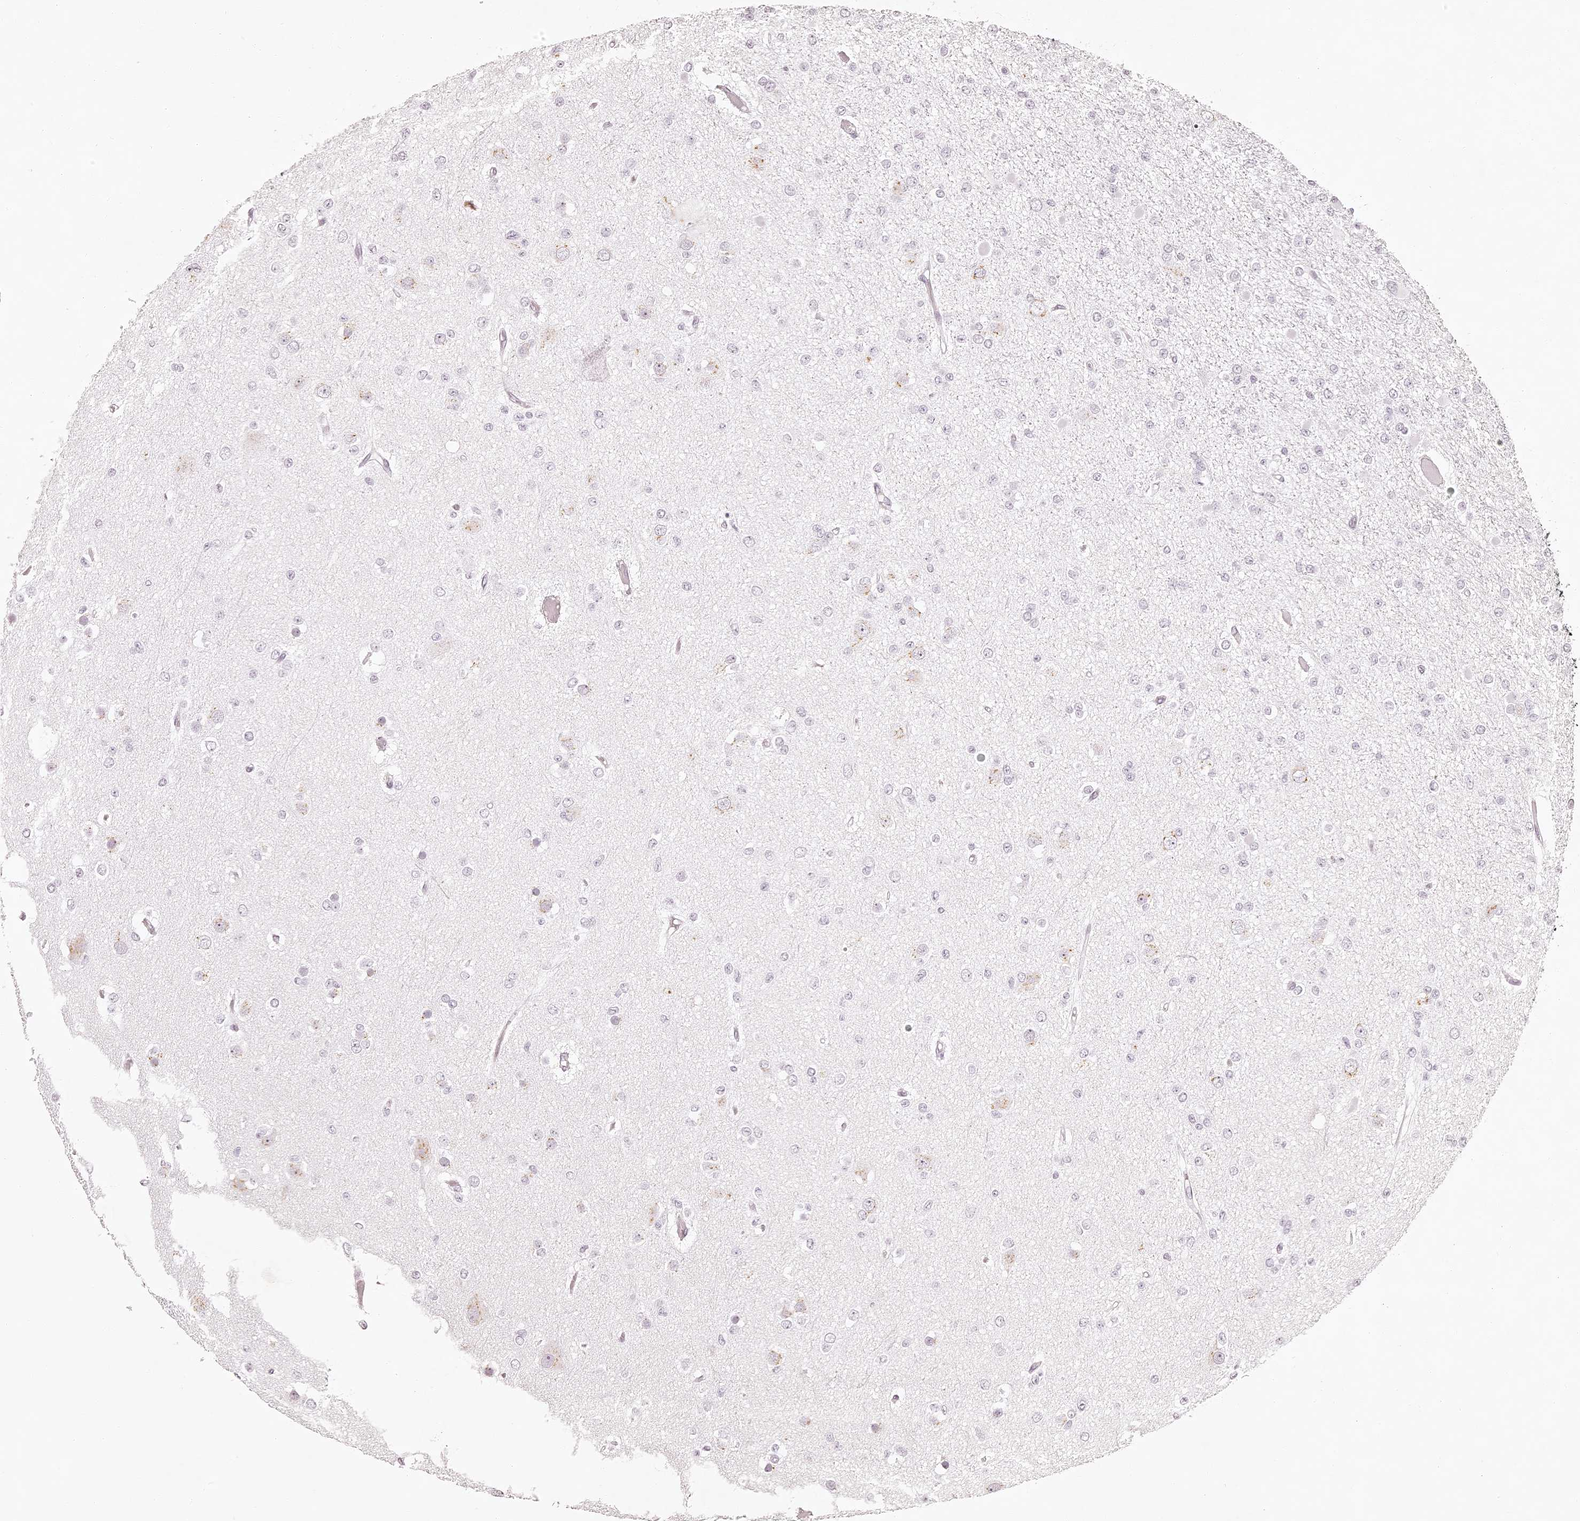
{"staining": {"intensity": "negative", "quantity": "none", "location": "none"}, "tissue": "glioma", "cell_type": "Tumor cells", "image_type": "cancer", "snomed": [{"axis": "morphology", "description": "Glioma, malignant, Low grade"}, {"axis": "topography", "description": "Brain"}], "caption": "Tumor cells are negative for protein expression in human malignant glioma (low-grade).", "gene": "ELAPOR1", "patient": {"sex": "female", "age": 22}}